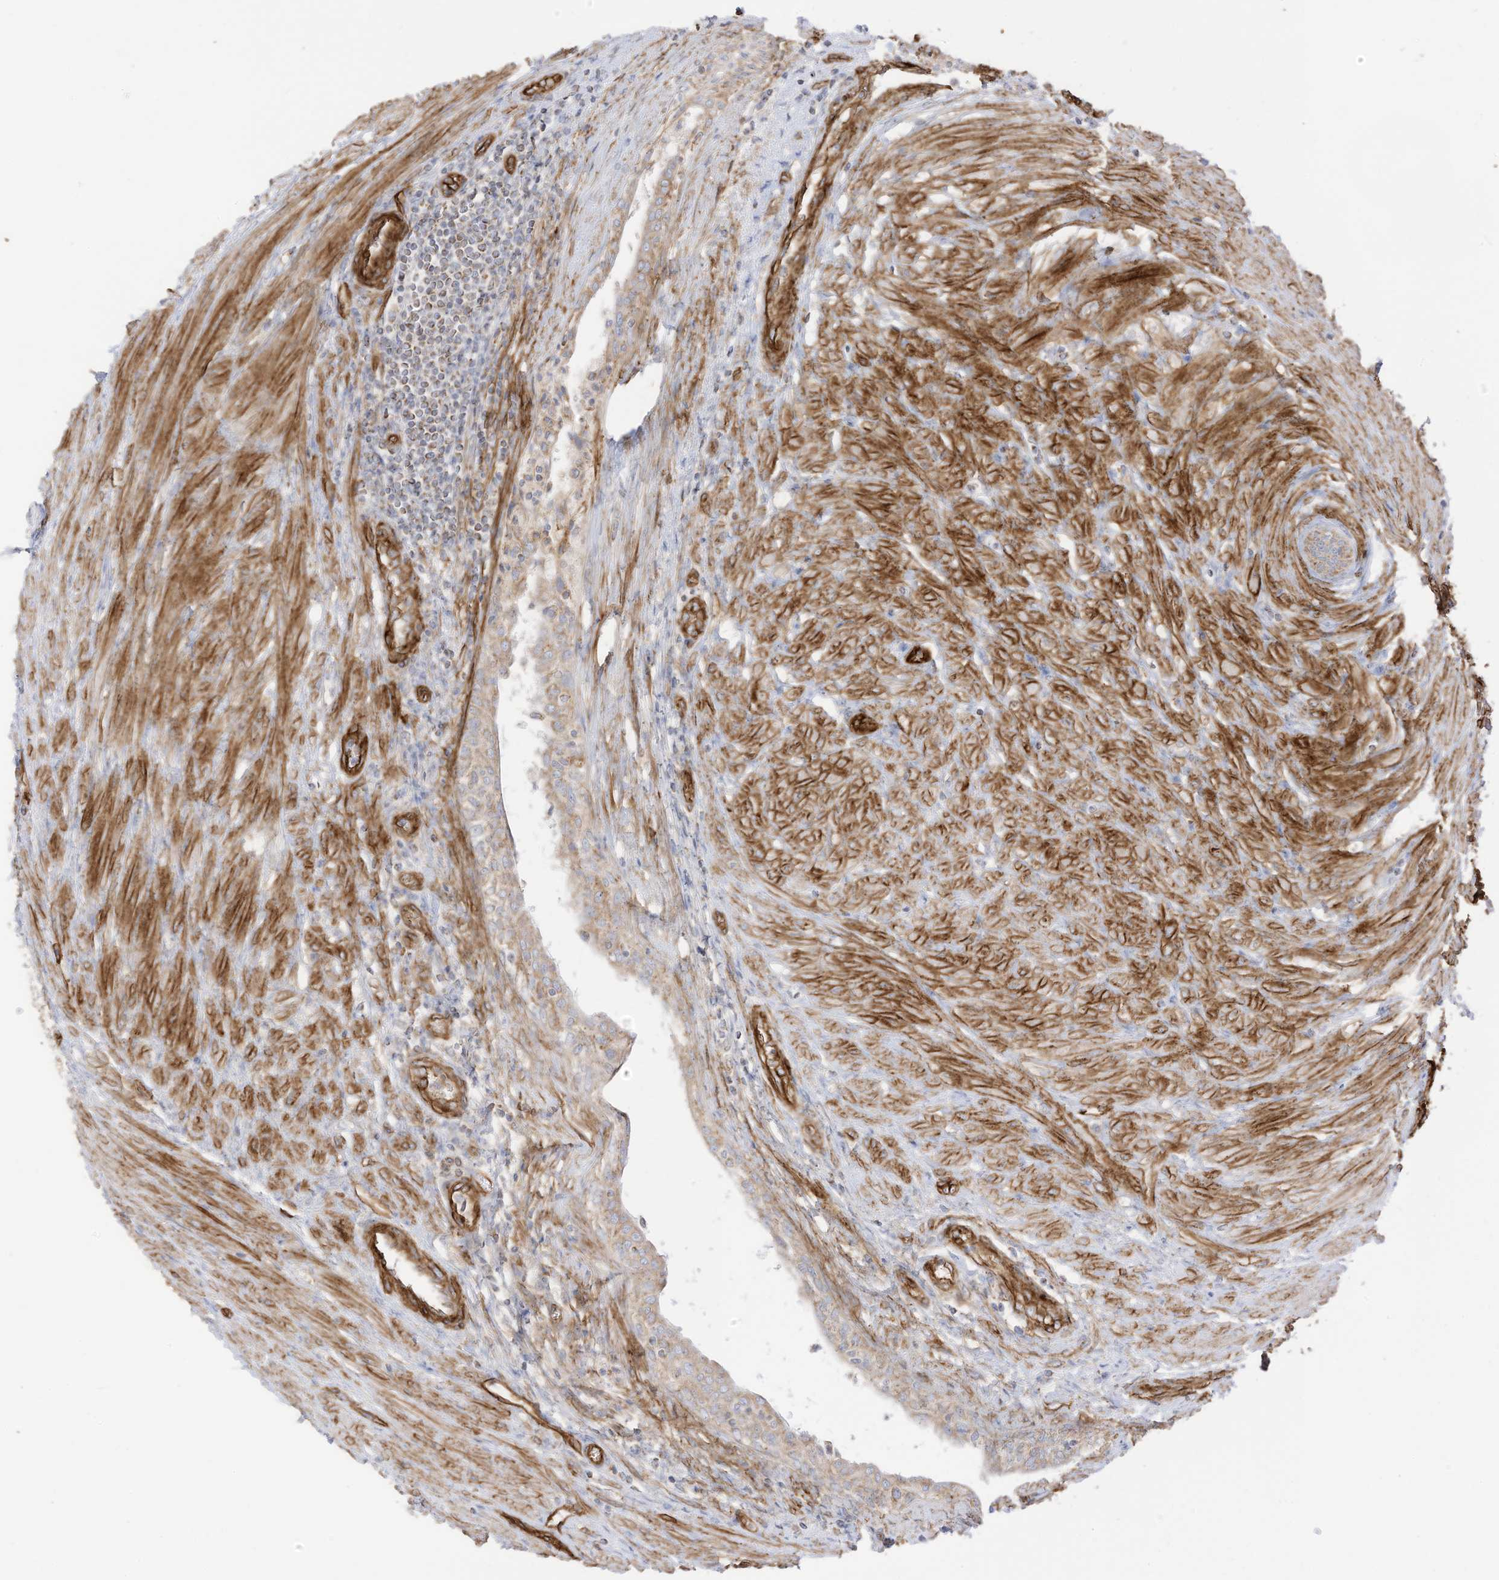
{"staining": {"intensity": "weak", "quantity": "<25%", "location": "cytoplasmic/membranous"}, "tissue": "prostate", "cell_type": "Glandular cells", "image_type": "normal", "snomed": [{"axis": "morphology", "description": "Normal tissue, NOS"}, {"axis": "topography", "description": "Prostate"}], "caption": "The image shows no significant staining in glandular cells of prostate.", "gene": "ABCB7", "patient": {"sex": "male", "age": 76}}